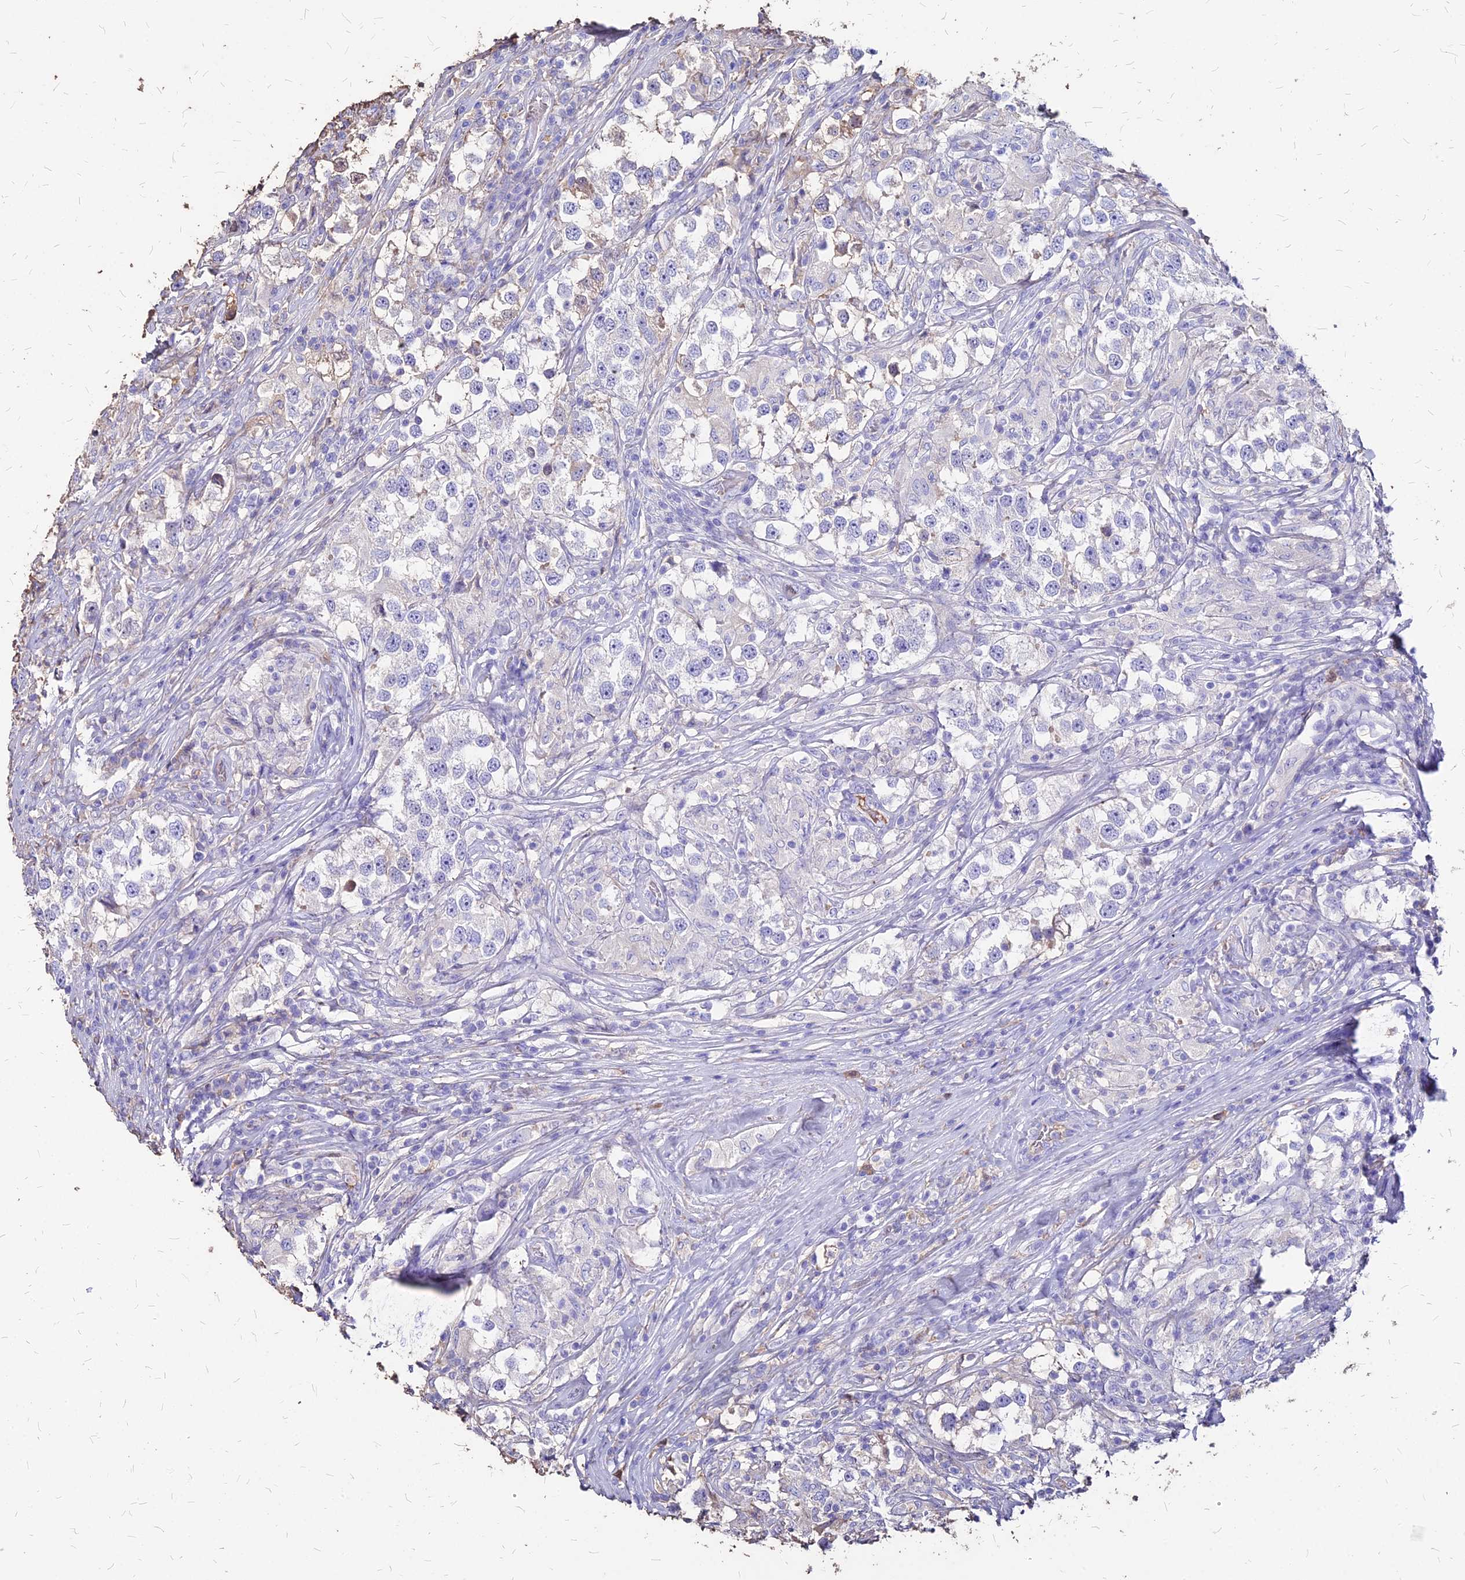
{"staining": {"intensity": "negative", "quantity": "none", "location": "none"}, "tissue": "testis cancer", "cell_type": "Tumor cells", "image_type": "cancer", "snomed": [{"axis": "morphology", "description": "Seminoma, NOS"}, {"axis": "topography", "description": "Testis"}], "caption": "Testis seminoma stained for a protein using IHC reveals no staining tumor cells.", "gene": "NME5", "patient": {"sex": "male", "age": 46}}